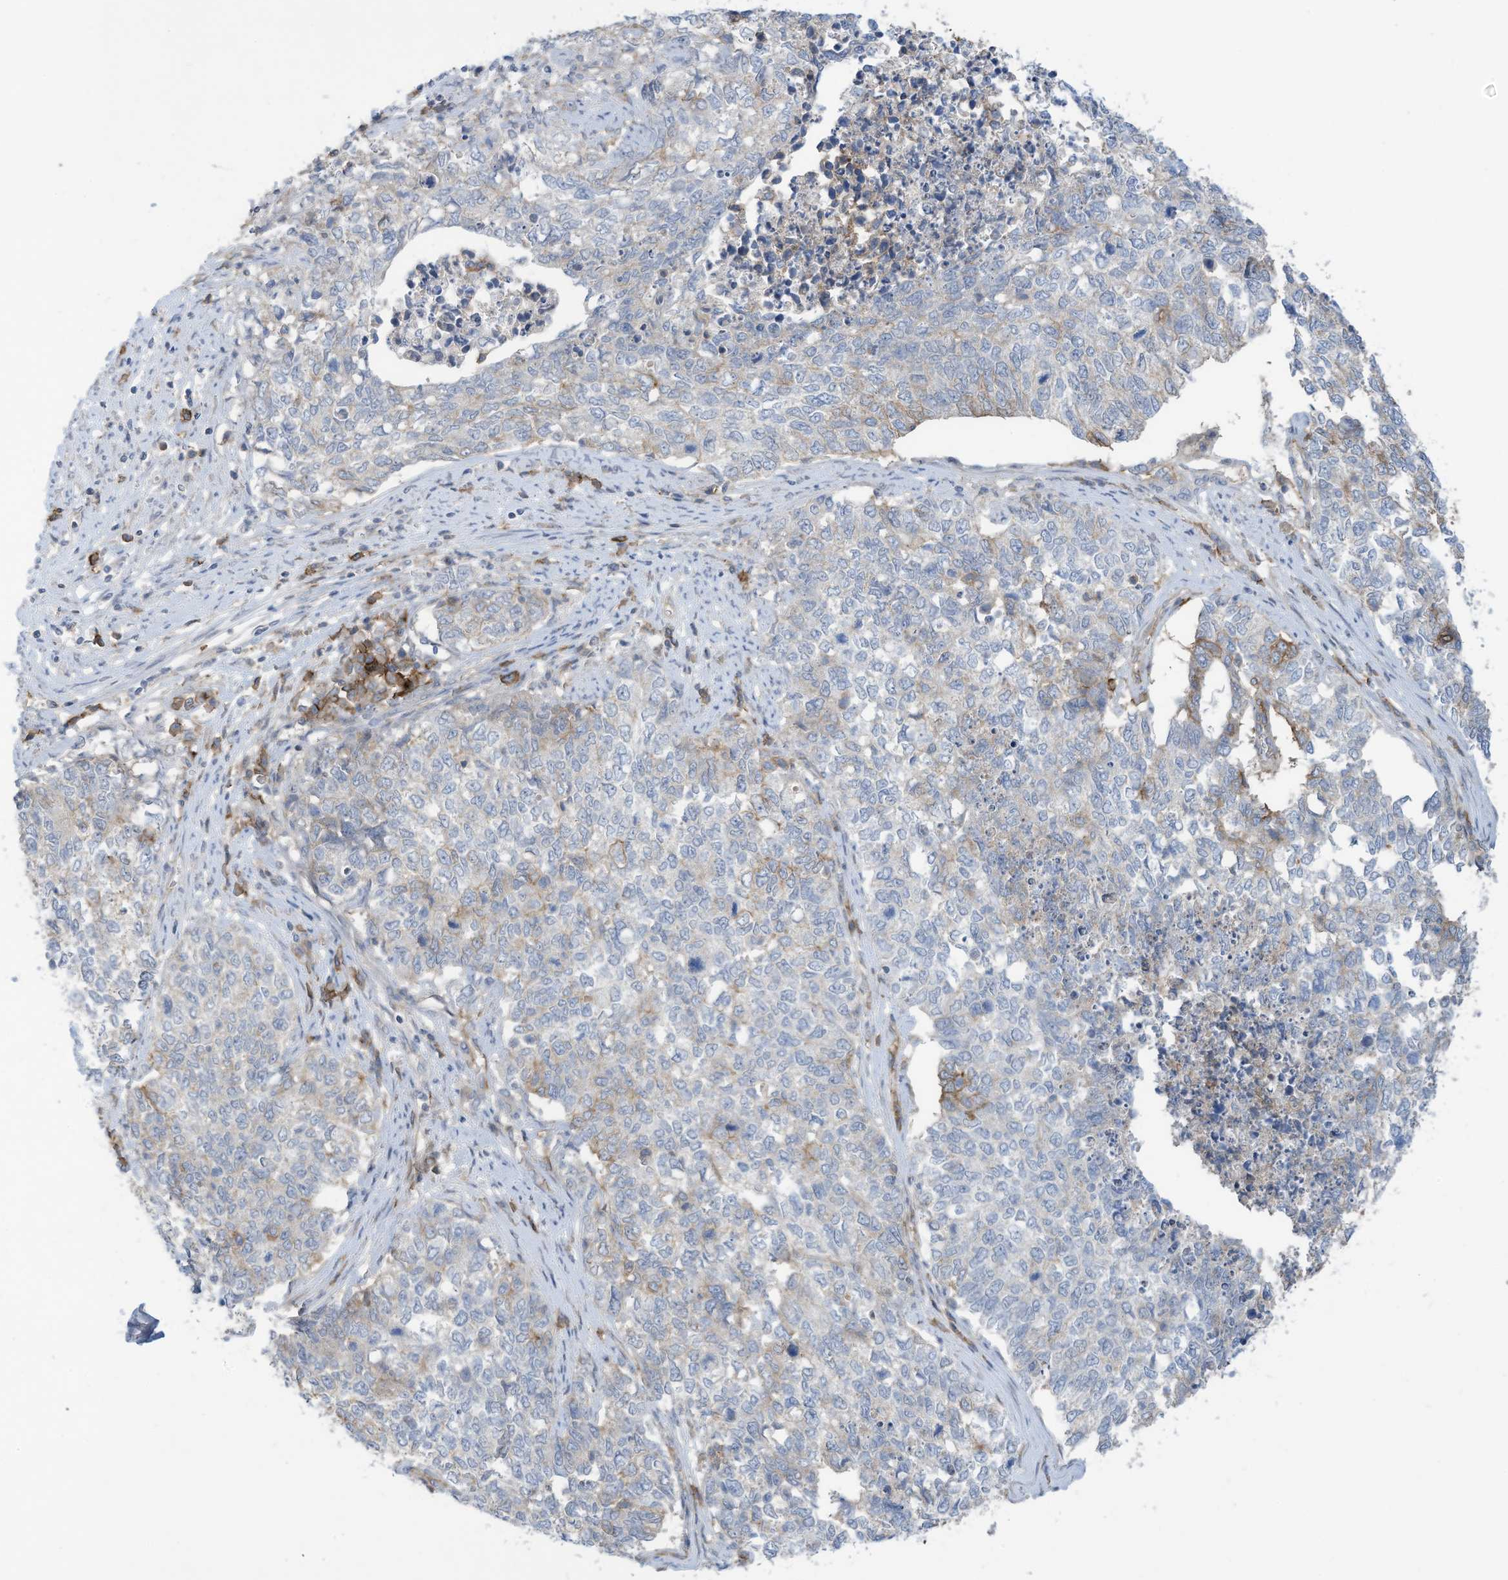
{"staining": {"intensity": "moderate", "quantity": "<25%", "location": "cytoplasmic/membranous"}, "tissue": "cervical cancer", "cell_type": "Tumor cells", "image_type": "cancer", "snomed": [{"axis": "morphology", "description": "Squamous cell carcinoma, NOS"}, {"axis": "topography", "description": "Cervix"}], "caption": "Protein staining displays moderate cytoplasmic/membranous staining in approximately <25% of tumor cells in squamous cell carcinoma (cervical).", "gene": "SLC1A5", "patient": {"sex": "female", "age": 63}}